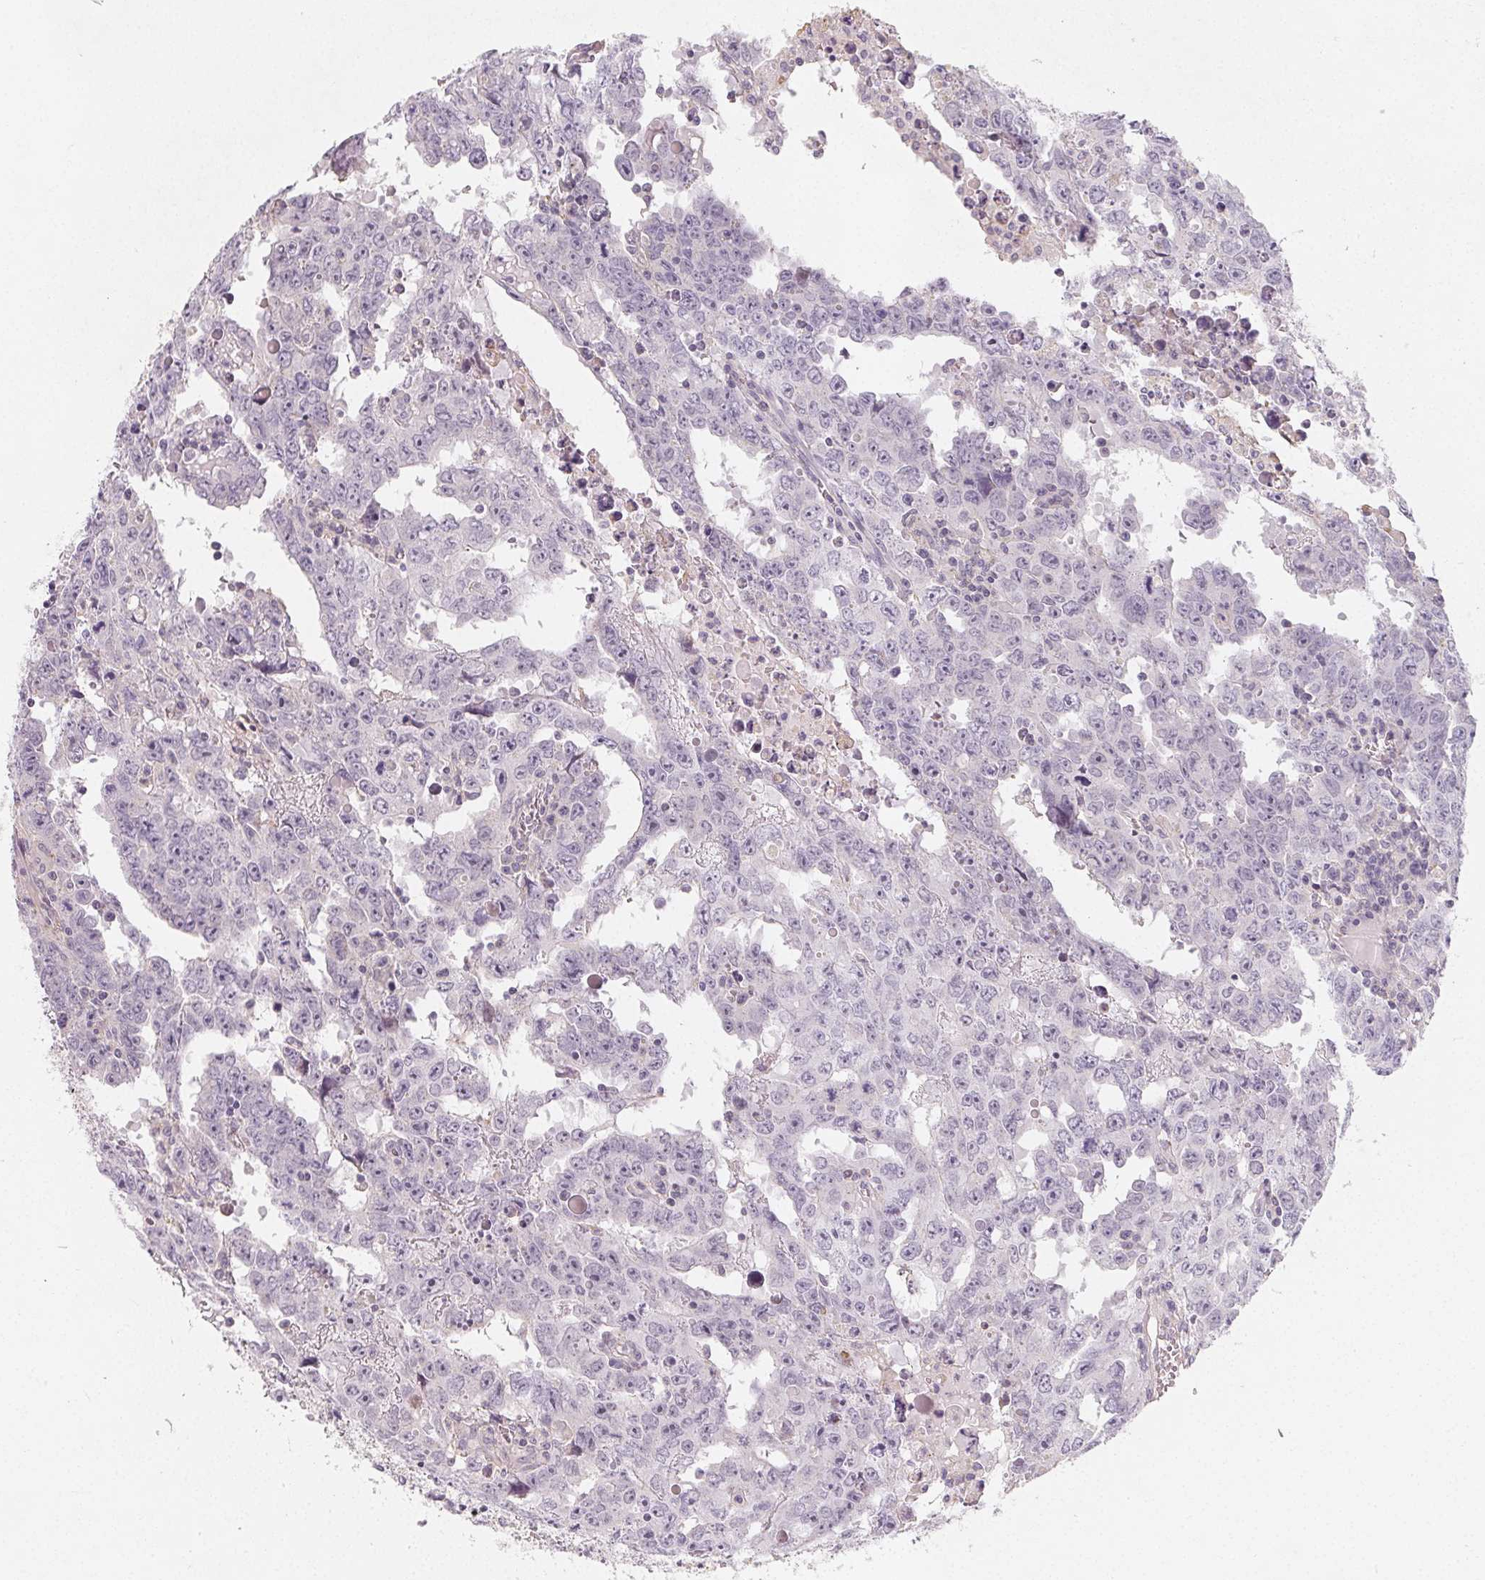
{"staining": {"intensity": "negative", "quantity": "none", "location": "none"}, "tissue": "testis cancer", "cell_type": "Tumor cells", "image_type": "cancer", "snomed": [{"axis": "morphology", "description": "Carcinoma, Embryonal, NOS"}, {"axis": "topography", "description": "Testis"}], "caption": "Immunohistochemistry (IHC) image of neoplastic tissue: human testis cancer (embryonal carcinoma) stained with DAB exhibits no significant protein positivity in tumor cells.", "gene": "LRRC23", "patient": {"sex": "male", "age": 22}}